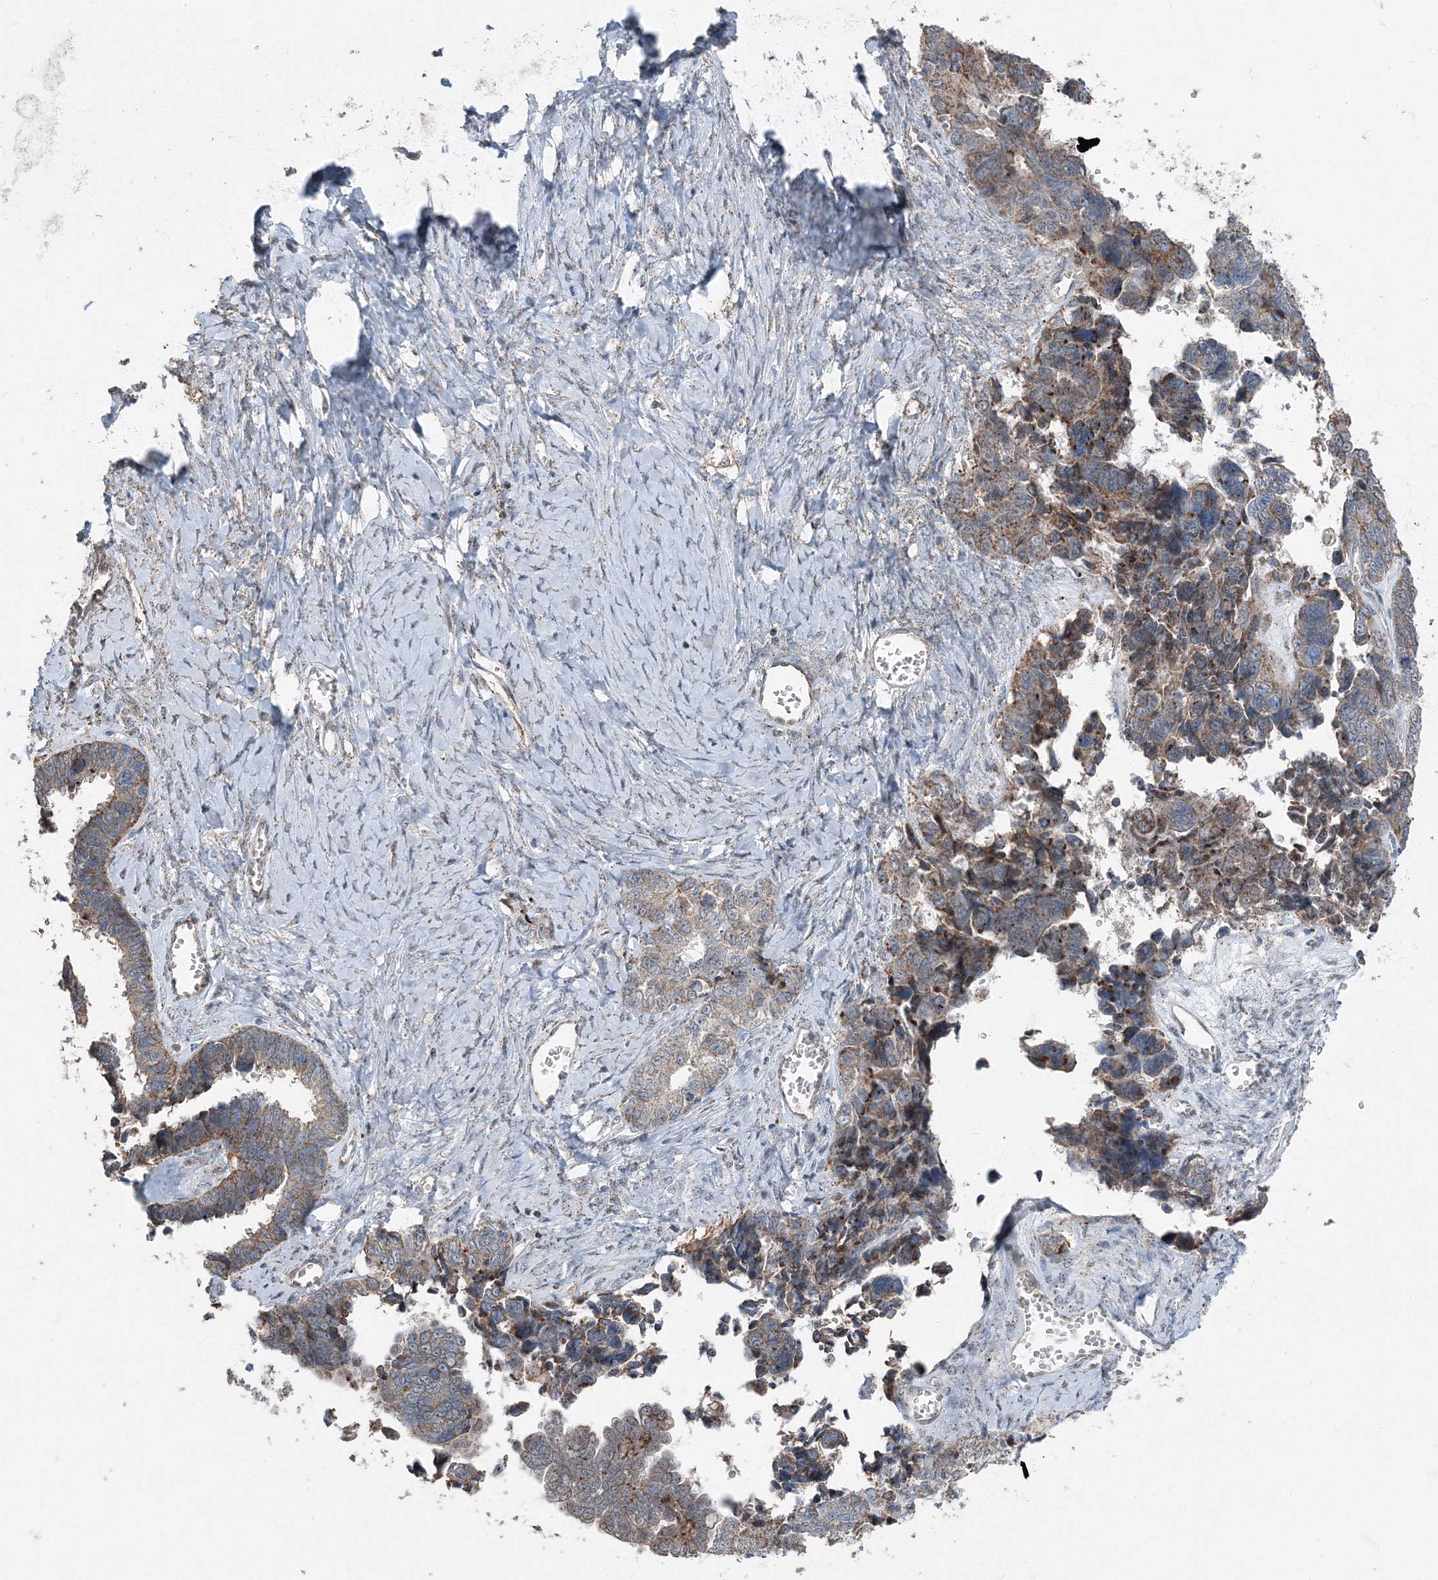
{"staining": {"intensity": "weak", "quantity": ">75%", "location": "cytoplasmic/membranous"}, "tissue": "ovarian cancer", "cell_type": "Tumor cells", "image_type": "cancer", "snomed": [{"axis": "morphology", "description": "Cystadenocarcinoma, serous, NOS"}, {"axis": "topography", "description": "Ovary"}], "caption": "High-magnification brightfield microscopy of serous cystadenocarcinoma (ovarian) stained with DAB (3,3'-diaminobenzidine) (brown) and counterstained with hematoxylin (blue). tumor cells exhibit weak cytoplasmic/membranous staining is seen in approximately>75% of cells. The protein is stained brown, and the nuclei are stained in blue (DAB (3,3'-diaminobenzidine) IHC with brightfield microscopy, high magnification).", "gene": "AASDH", "patient": {"sex": "female", "age": 79}}